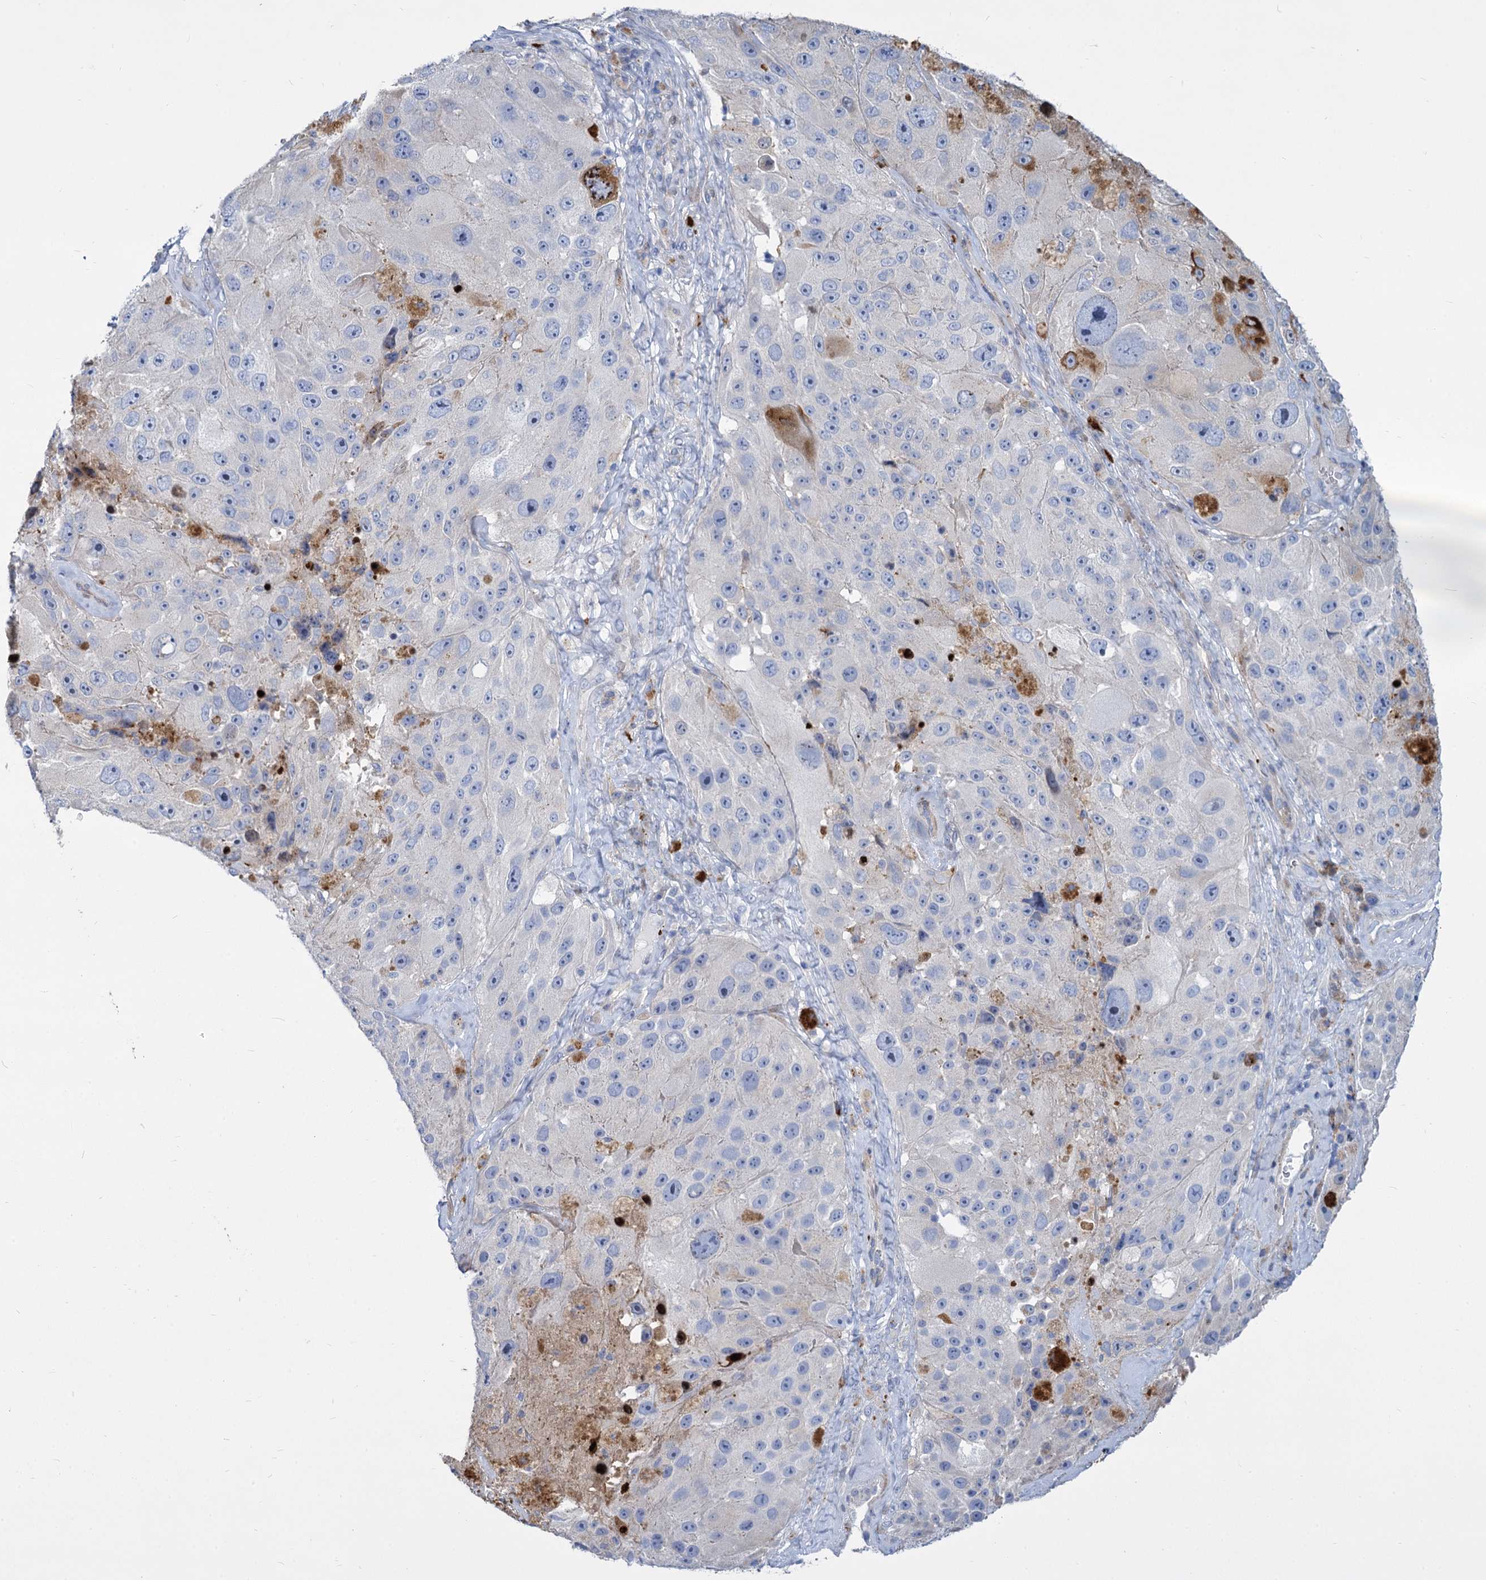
{"staining": {"intensity": "negative", "quantity": "none", "location": "none"}, "tissue": "melanoma", "cell_type": "Tumor cells", "image_type": "cancer", "snomed": [{"axis": "morphology", "description": "Malignant melanoma, Metastatic site"}, {"axis": "topography", "description": "Lymph node"}], "caption": "Tumor cells are negative for brown protein staining in malignant melanoma (metastatic site).", "gene": "TRIM77", "patient": {"sex": "male", "age": 62}}